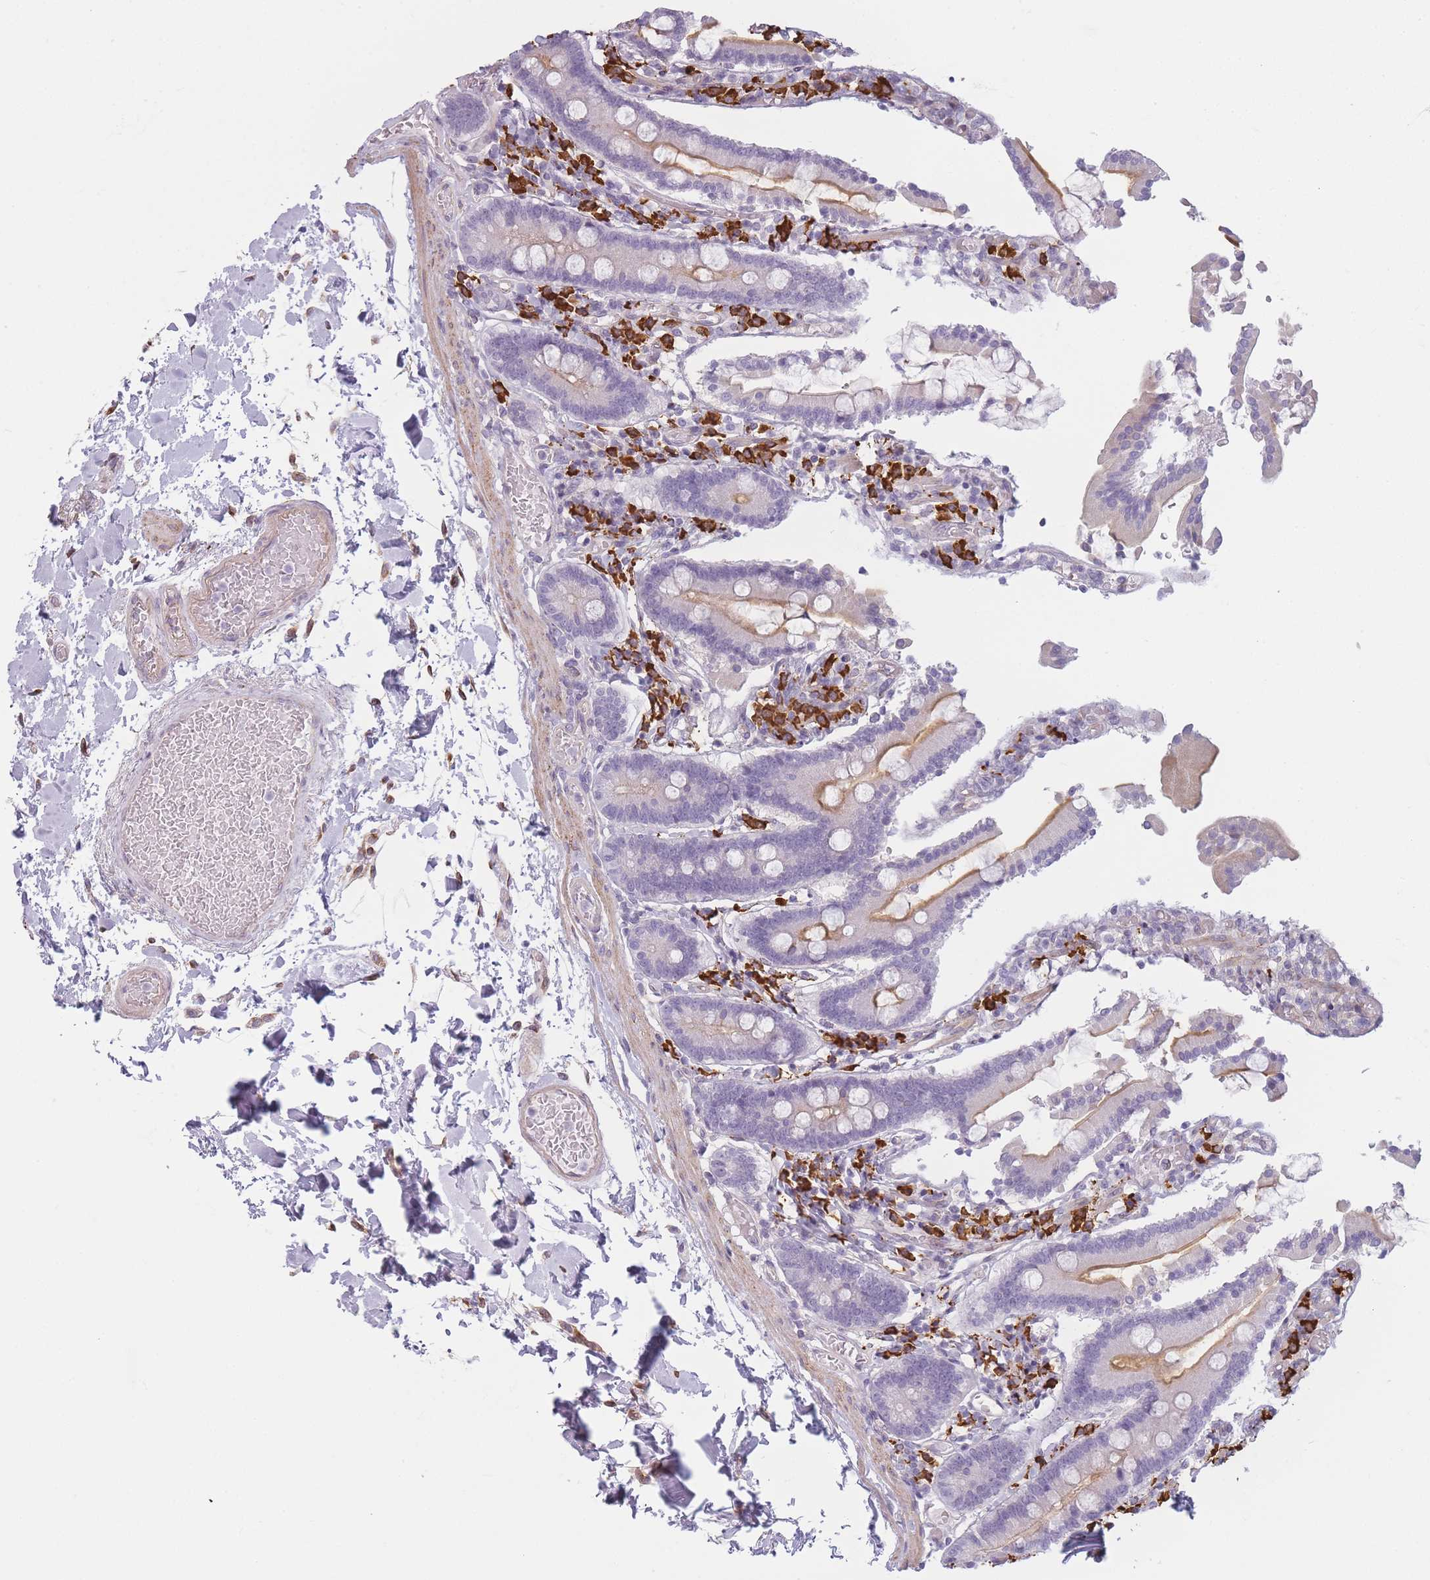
{"staining": {"intensity": "moderate", "quantity": "25%-75%", "location": "cytoplasmic/membranous"}, "tissue": "duodenum", "cell_type": "Glandular cells", "image_type": "normal", "snomed": [{"axis": "morphology", "description": "Normal tissue, NOS"}, {"axis": "topography", "description": "Duodenum"}], "caption": "Protein analysis of normal duodenum shows moderate cytoplasmic/membranous expression in about 25%-75% of glandular cells. (DAB (3,3'-diaminobenzidine) IHC with brightfield microscopy, high magnification).", "gene": "PLEKHG2", "patient": {"sex": "male", "age": 55}}